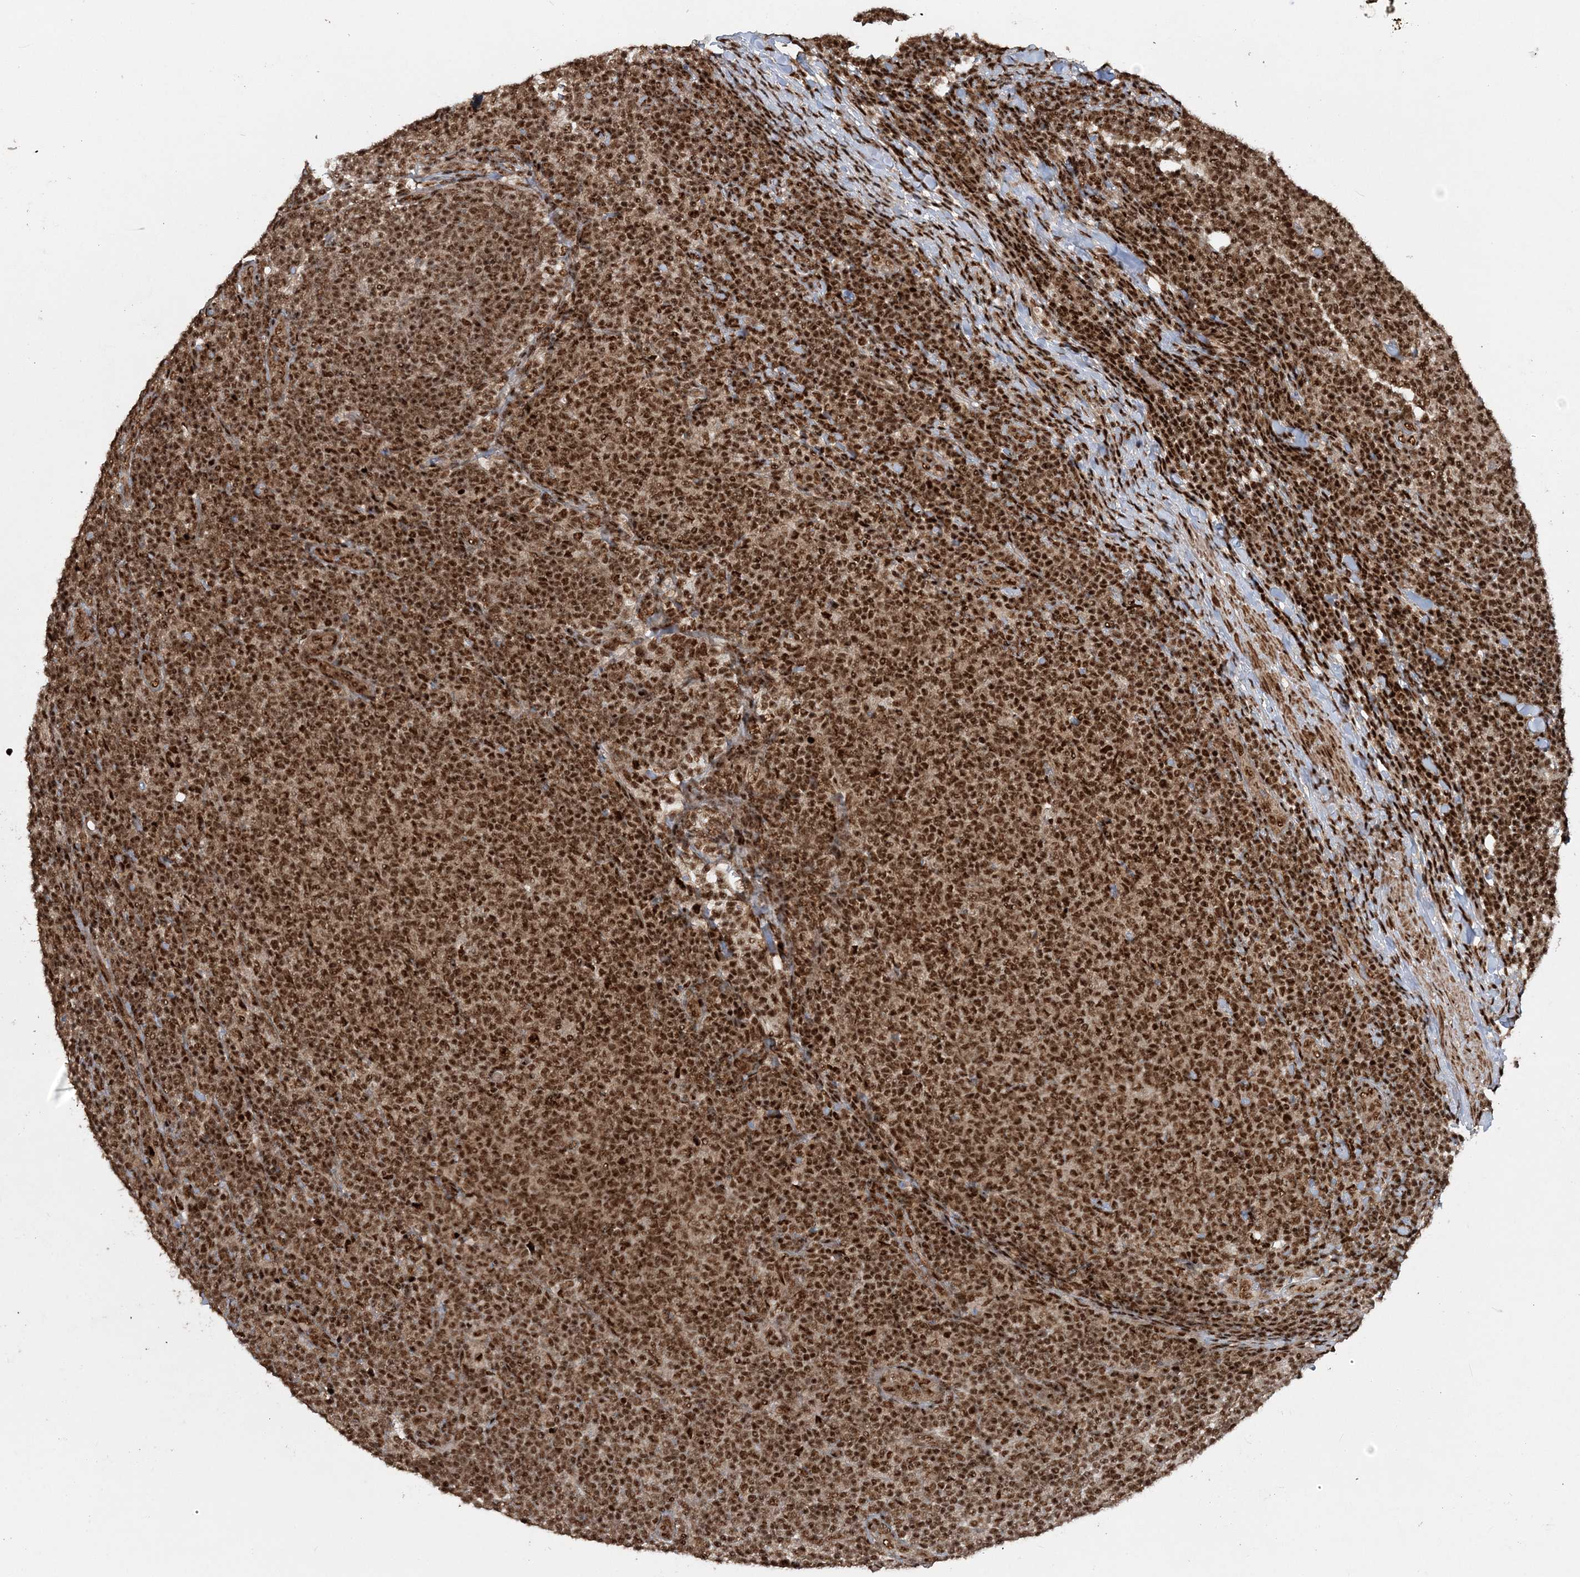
{"staining": {"intensity": "strong", "quantity": ">75%", "location": "cytoplasmic/membranous,nuclear"}, "tissue": "lymphoma", "cell_type": "Tumor cells", "image_type": "cancer", "snomed": [{"axis": "morphology", "description": "Malignant lymphoma, non-Hodgkin's type, Low grade"}, {"axis": "topography", "description": "Lymph node"}], "caption": "Strong cytoplasmic/membranous and nuclear positivity is seen in approximately >75% of tumor cells in lymphoma.", "gene": "EXOSC8", "patient": {"sex": "male", "age": 66}}